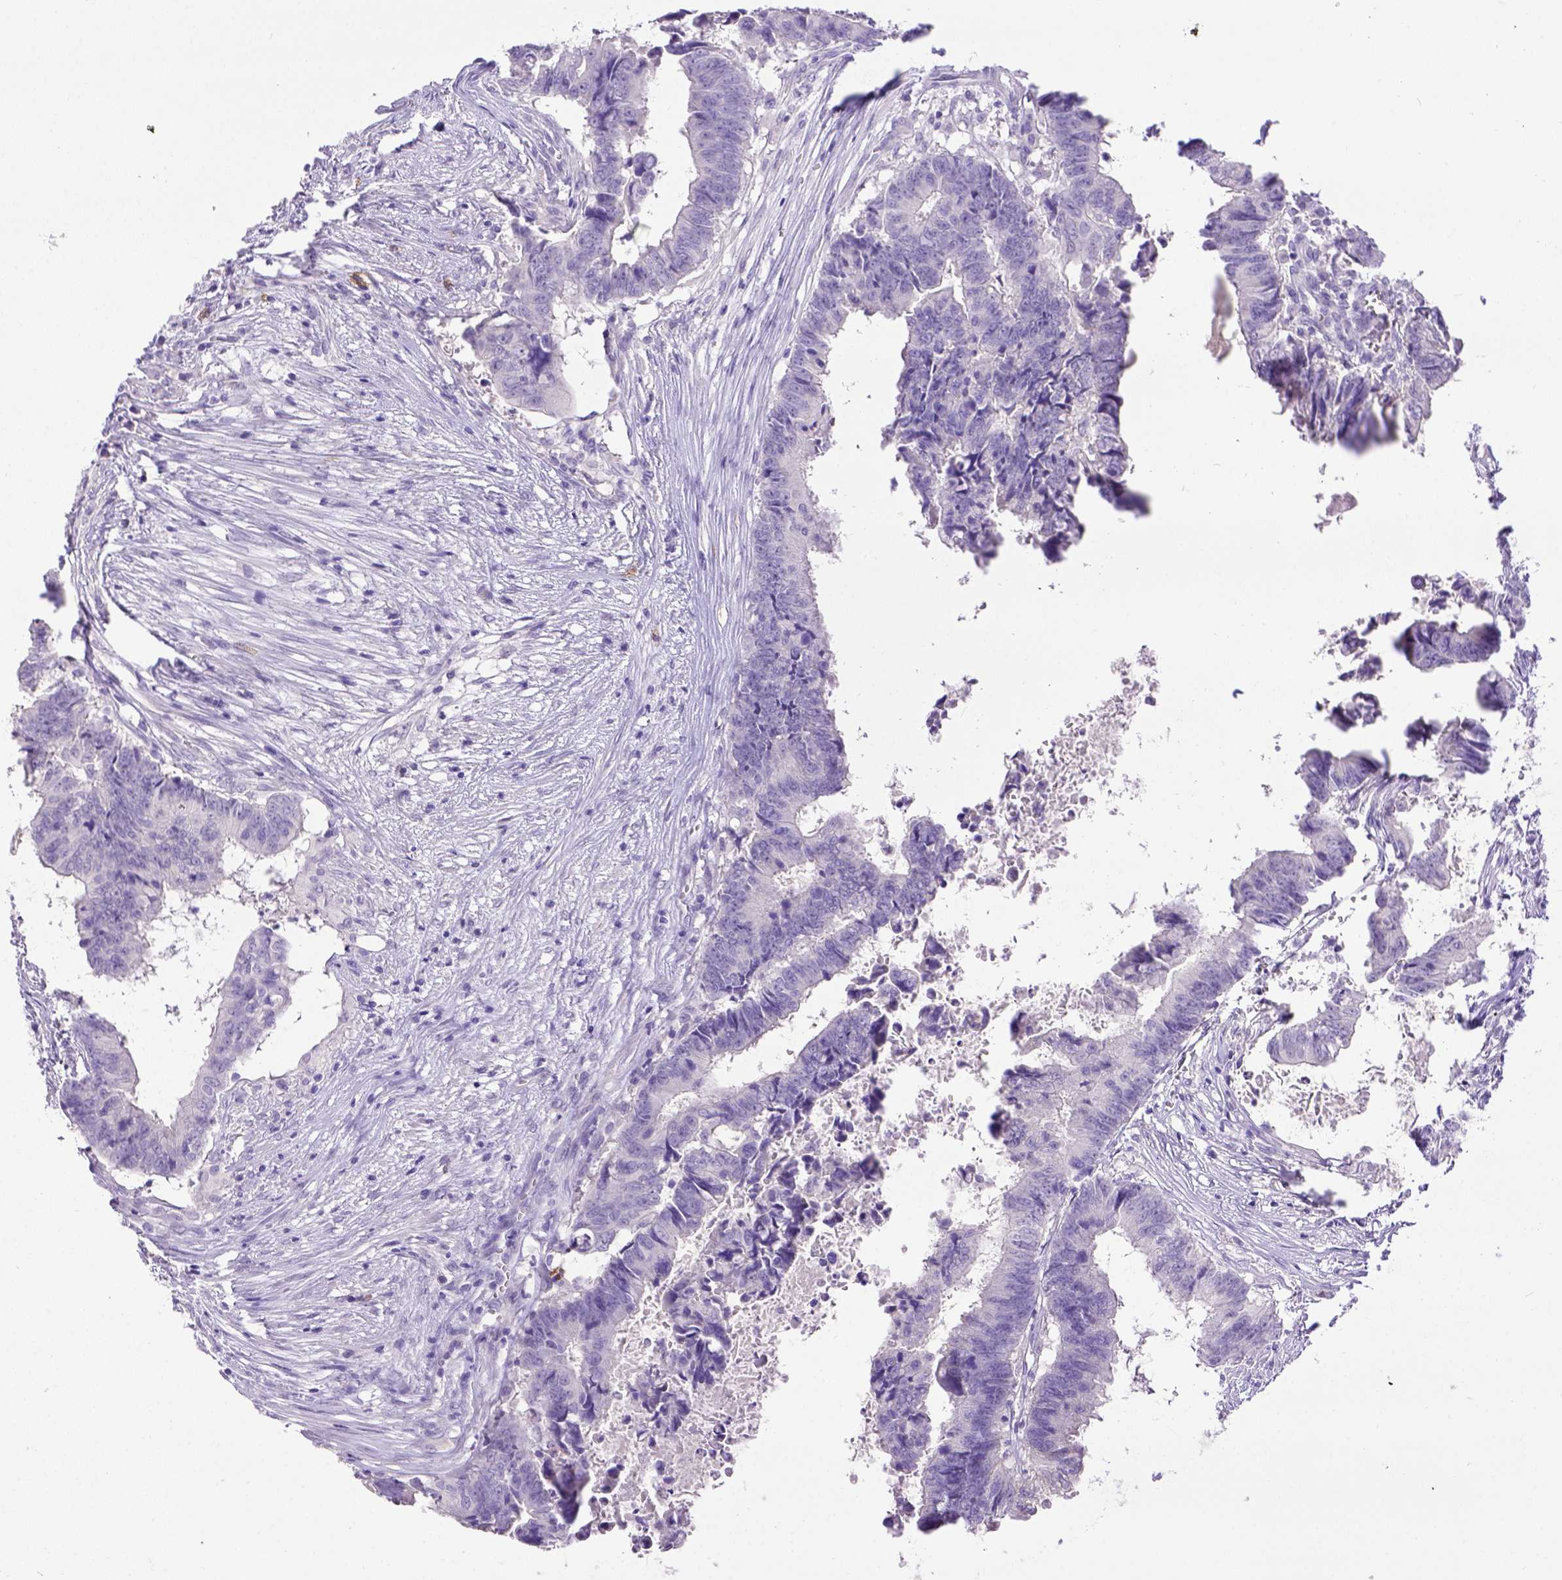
{"staining": {"intensity": "negative", "quantity": "none", "location": "none"}, "tissue": "colorectal cancer", "cell_type": "Tumor cells", "image_type": "cancer", "snomed": [{"axis": "morphology", "description": "Adenocarcinoma, NOS"}, {"axis": "topography", "description": "Colon"}], "caption": "Micrograph shows no significant protein expression in tumor cells of colorectal cancer (adenocarcinoma). The staining was performed using DAB to visualize the protein expression in brown, while the nuclei were stained in blue with hematoxylin (Magnification: 20x).", "gene": "KIT", "patient": {"sex": "female", "age": 82}}